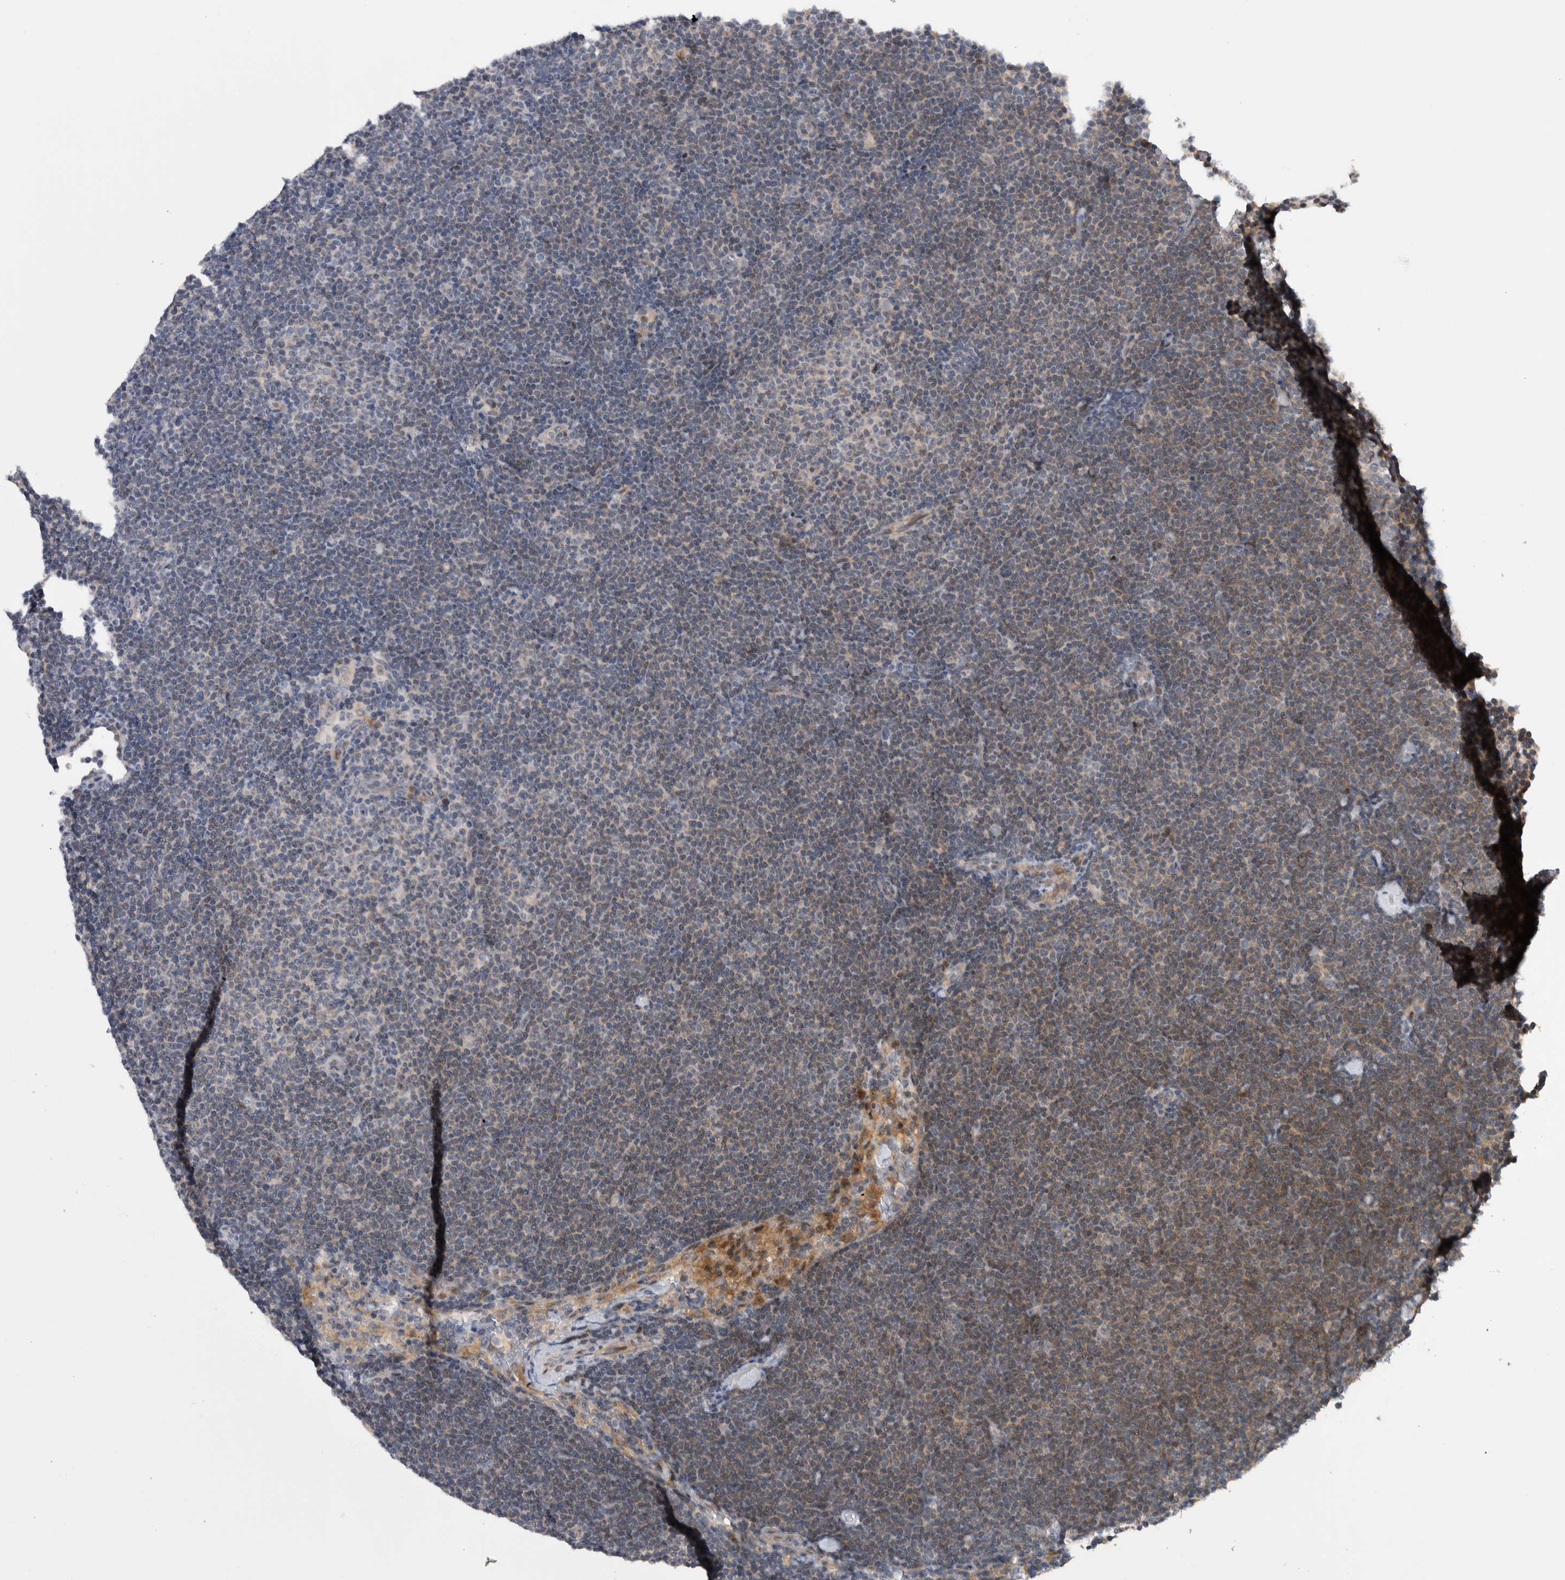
{"staining": {"intensity": "weak", "quantity": "25%-75%", "location": "cytoplasmic/membranous"}, "tissue": "lymphoma", "cell_type": "Tumor cells", "image_type": "cancer", "snomed": [{"axis": "morphology", "description": "Malignant lymphoma, non-Hodgkin's type, Low grade"}, {"axis": "topography", "description": "Lymph node"}], "caption": "Immunohistochemistry staining of lymphoma, which shows low levels of weak cytoplasmic/membranous expression in approximately 25%-75% of tumor cells indicating weak cytoplasmic/membranous protein staining. The staining was performed using DAB (3,3'-diaminobenzidine) (brown) for protein detection and nuclei were counterstained in hematoxylin (blue).", "gene": "PRRG4", "patient": {"sex": "female", "age": 53}}